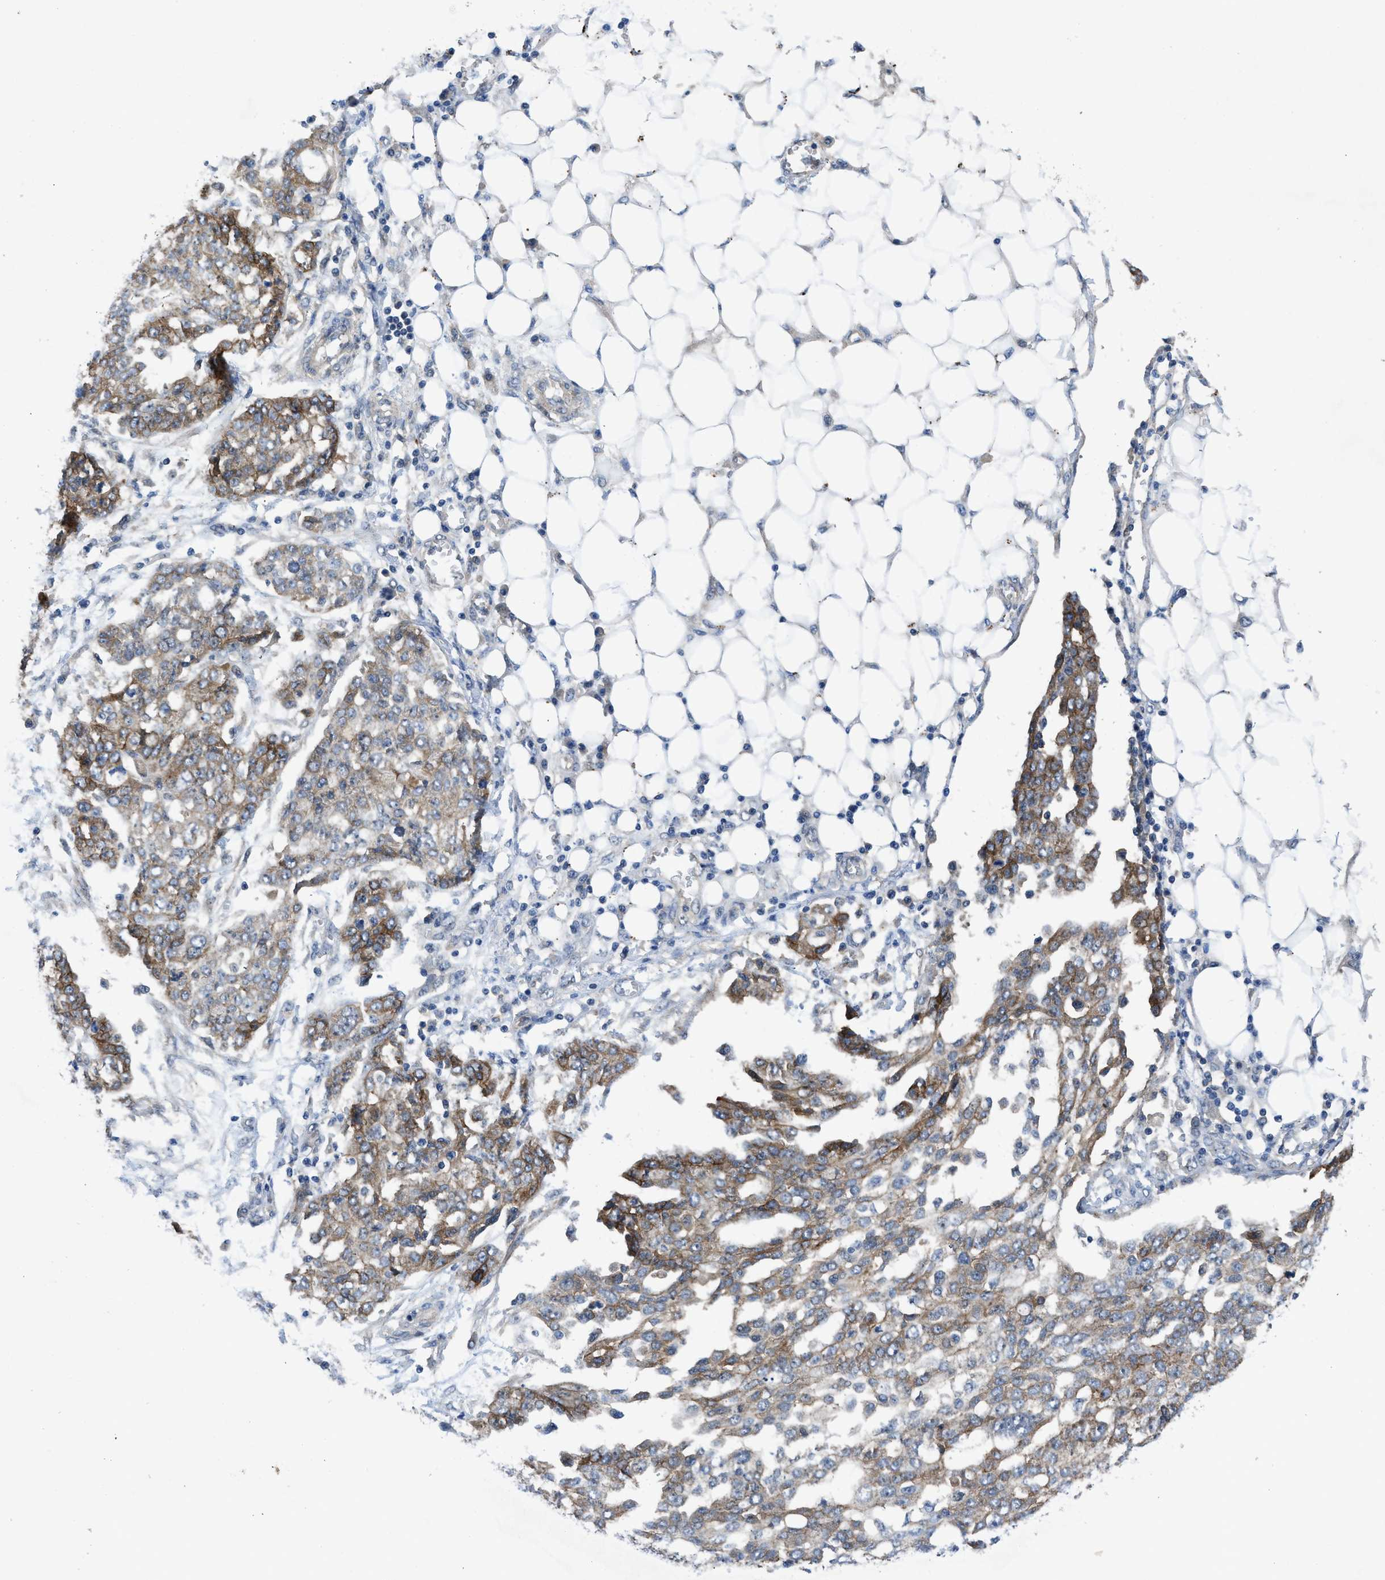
{"staining": {"intensity": "weak", "quantity": "25%-75%", "location": "cytoplasmic/membranous"}, "tissue": "ovarian cancer", "cell_type": "Tumor cells", "image_type": "cancer", "snomed": [{"axis": "morphology", "description": "Cystadenocarcinoma, serous, NOS"}, {"axis": "topography", "description": "Soft tissue"}, {"axis": "topography", "description": "Ovary"}], "caption": "A brown stain shows weak cytoplasmic/membranous expression of a protein in ovarian serous cystadenocarcinoma tumor cells.", "gene": "PANX1", "patient": {"sex": "female", "age": 57}}